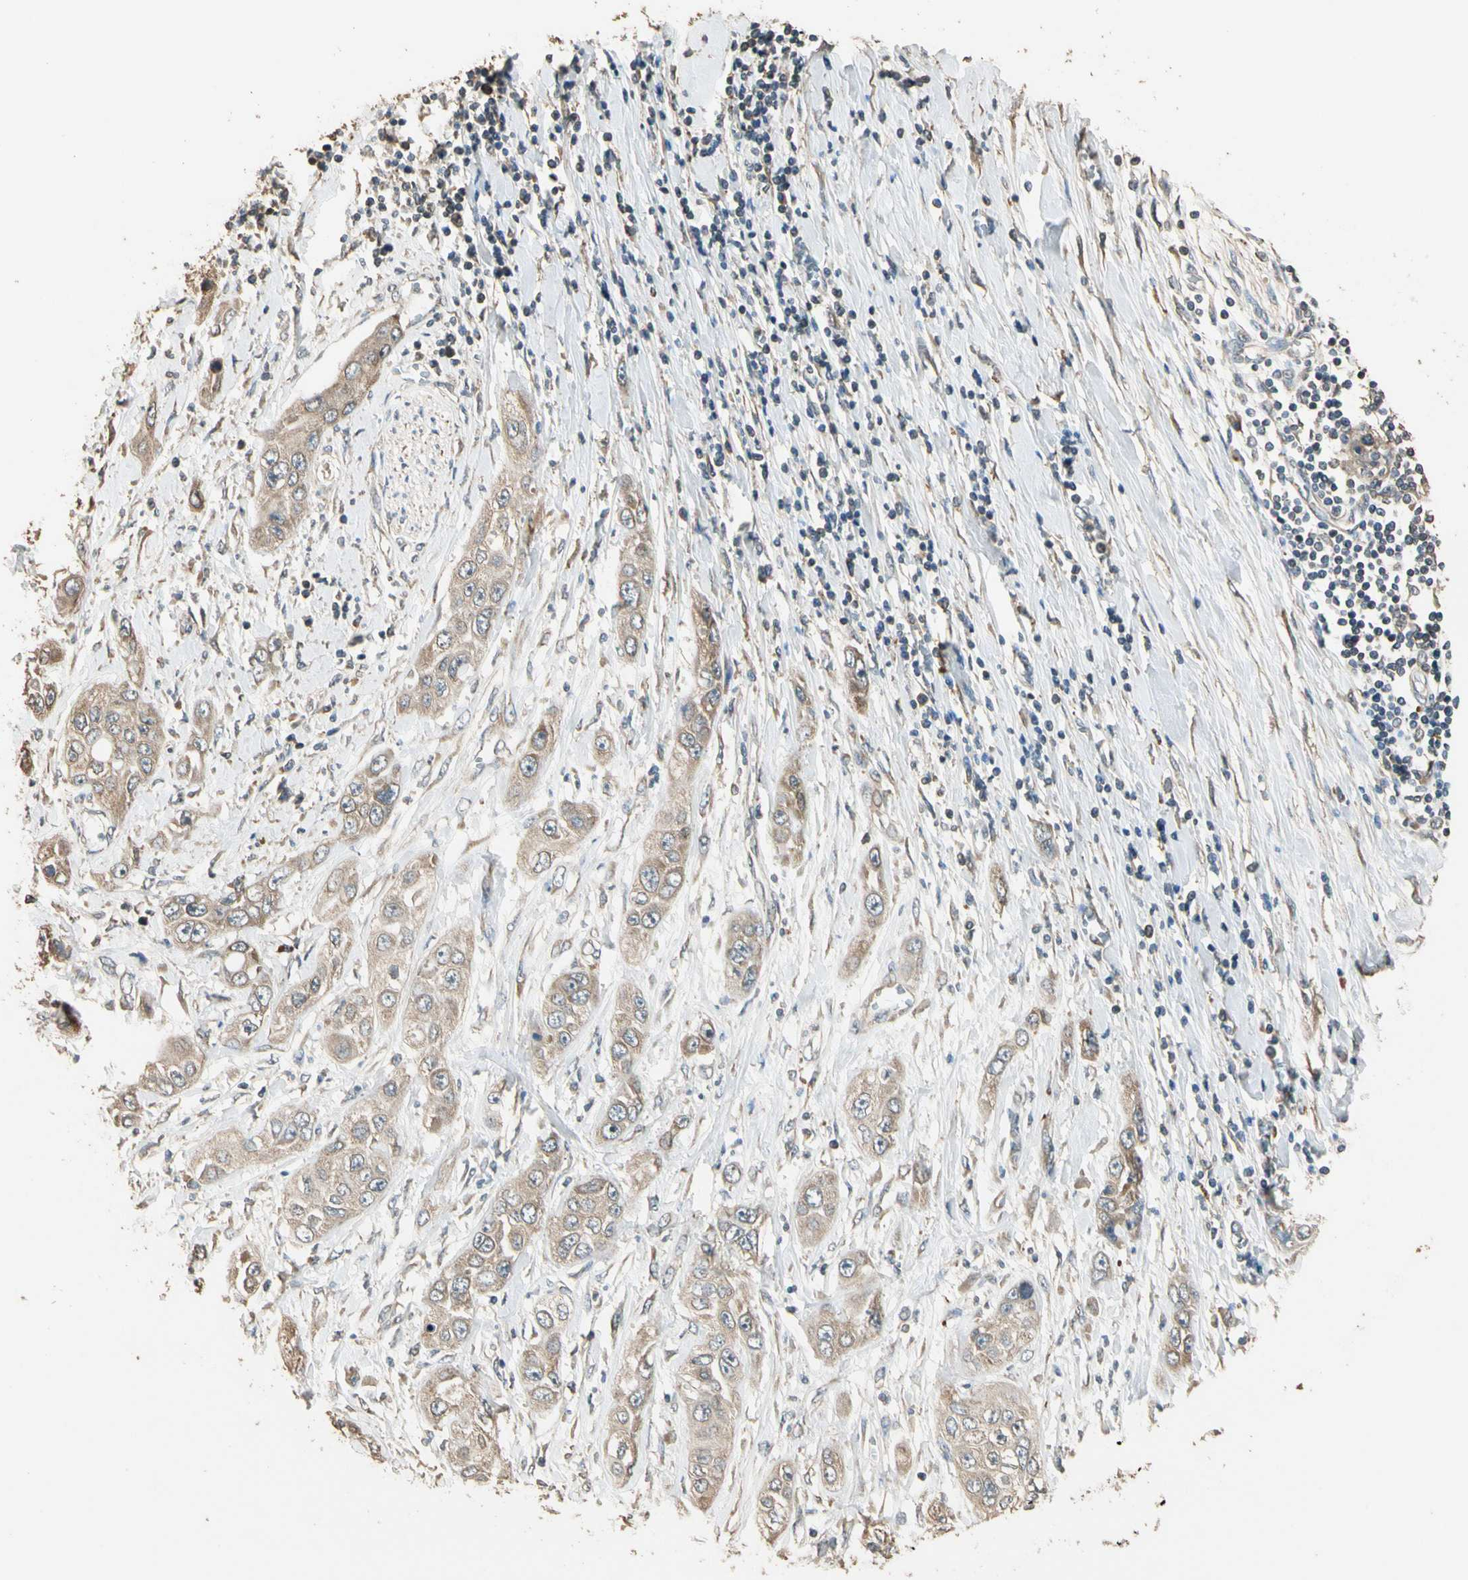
{"staining": {"intensity": "weak", "quantity": ">75%", "location": "cytoplasmic/membranous"}, "tissue": "pancreatic cancer", "cell_type": "Tumor cells", "image_type": "cancer", "snomed": [{"axis": "morphology", "description": "Adenocarcinoma, NOS"}, {"axis": "topography", "description": "Pancreas"}], "caption": "Tumor cells demonstrate low levels of weak cytoplasmic/membranous staining in about >75% of cells in human adenocarcinoma (pancreatic). The protein is shown in brown color, while the nuclei are stained blue.", "gene": "STX18", "patient": {"sex": "female", "age": 70}}